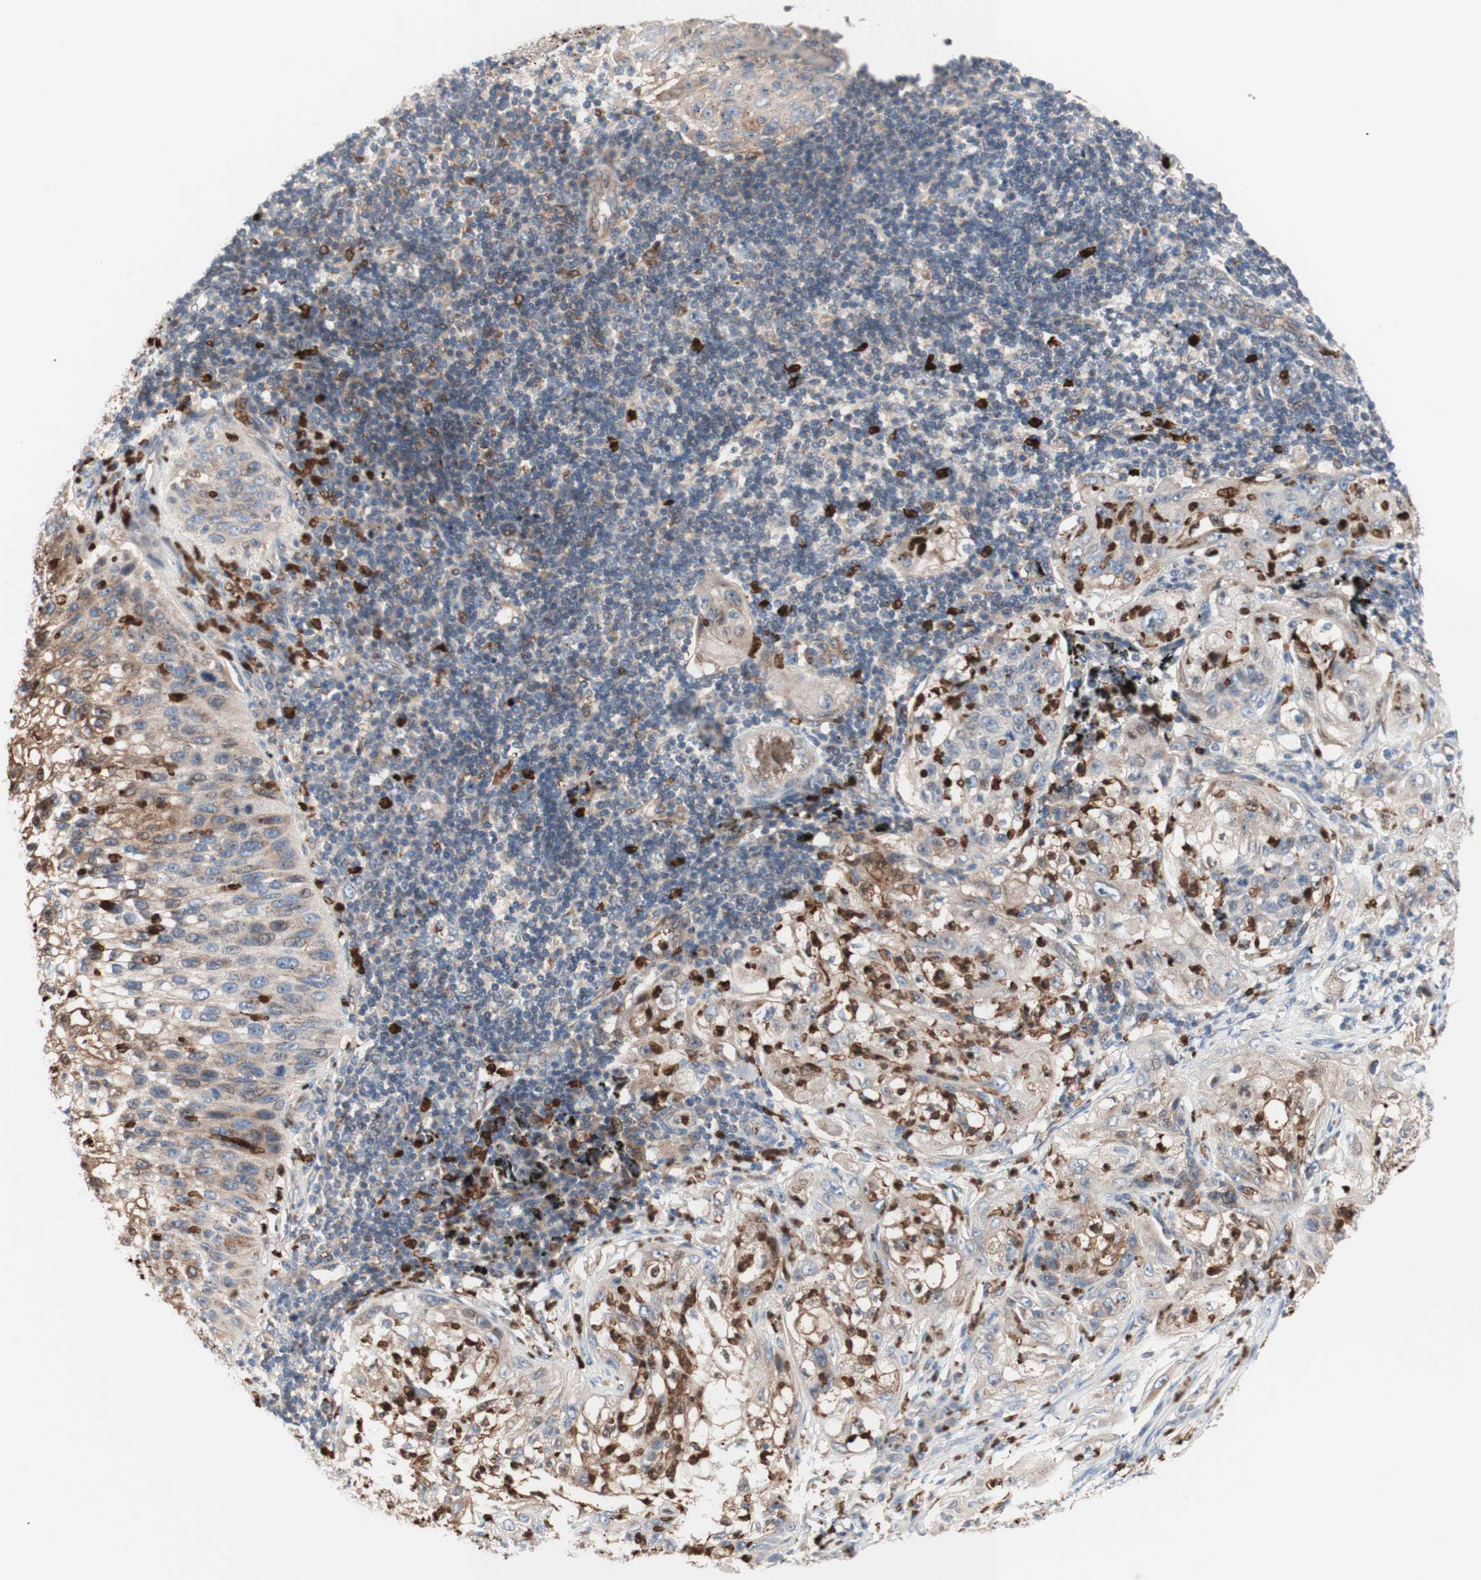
{"staining": {"intensity": "weak", "quantity": ">75%", "location": "cytoplasmic/membranous"}, "tissue": "lung cancer", "cell_type": "Tumor cells", "image_type": "cancer", "snomed": [{"axis": "morphology", "description": "Inflammation, NOS"}, {"axis": "morphology", "description": "Squamous cell carcinoma, NOS"}, {"axis": "topography", "description": "Lymph node"}, {"axis": "topography", "description": "Soft tissue"}, {"axis": "topography", "description": "Lung"}], "caption": "Lung cancer stained with a brown dye reveals weak cytoplasmic/membranous positive expression in approximately >75% of tumor cells.", "gene": "USP9X", "patient": {"sex": "male", "age": 66}}